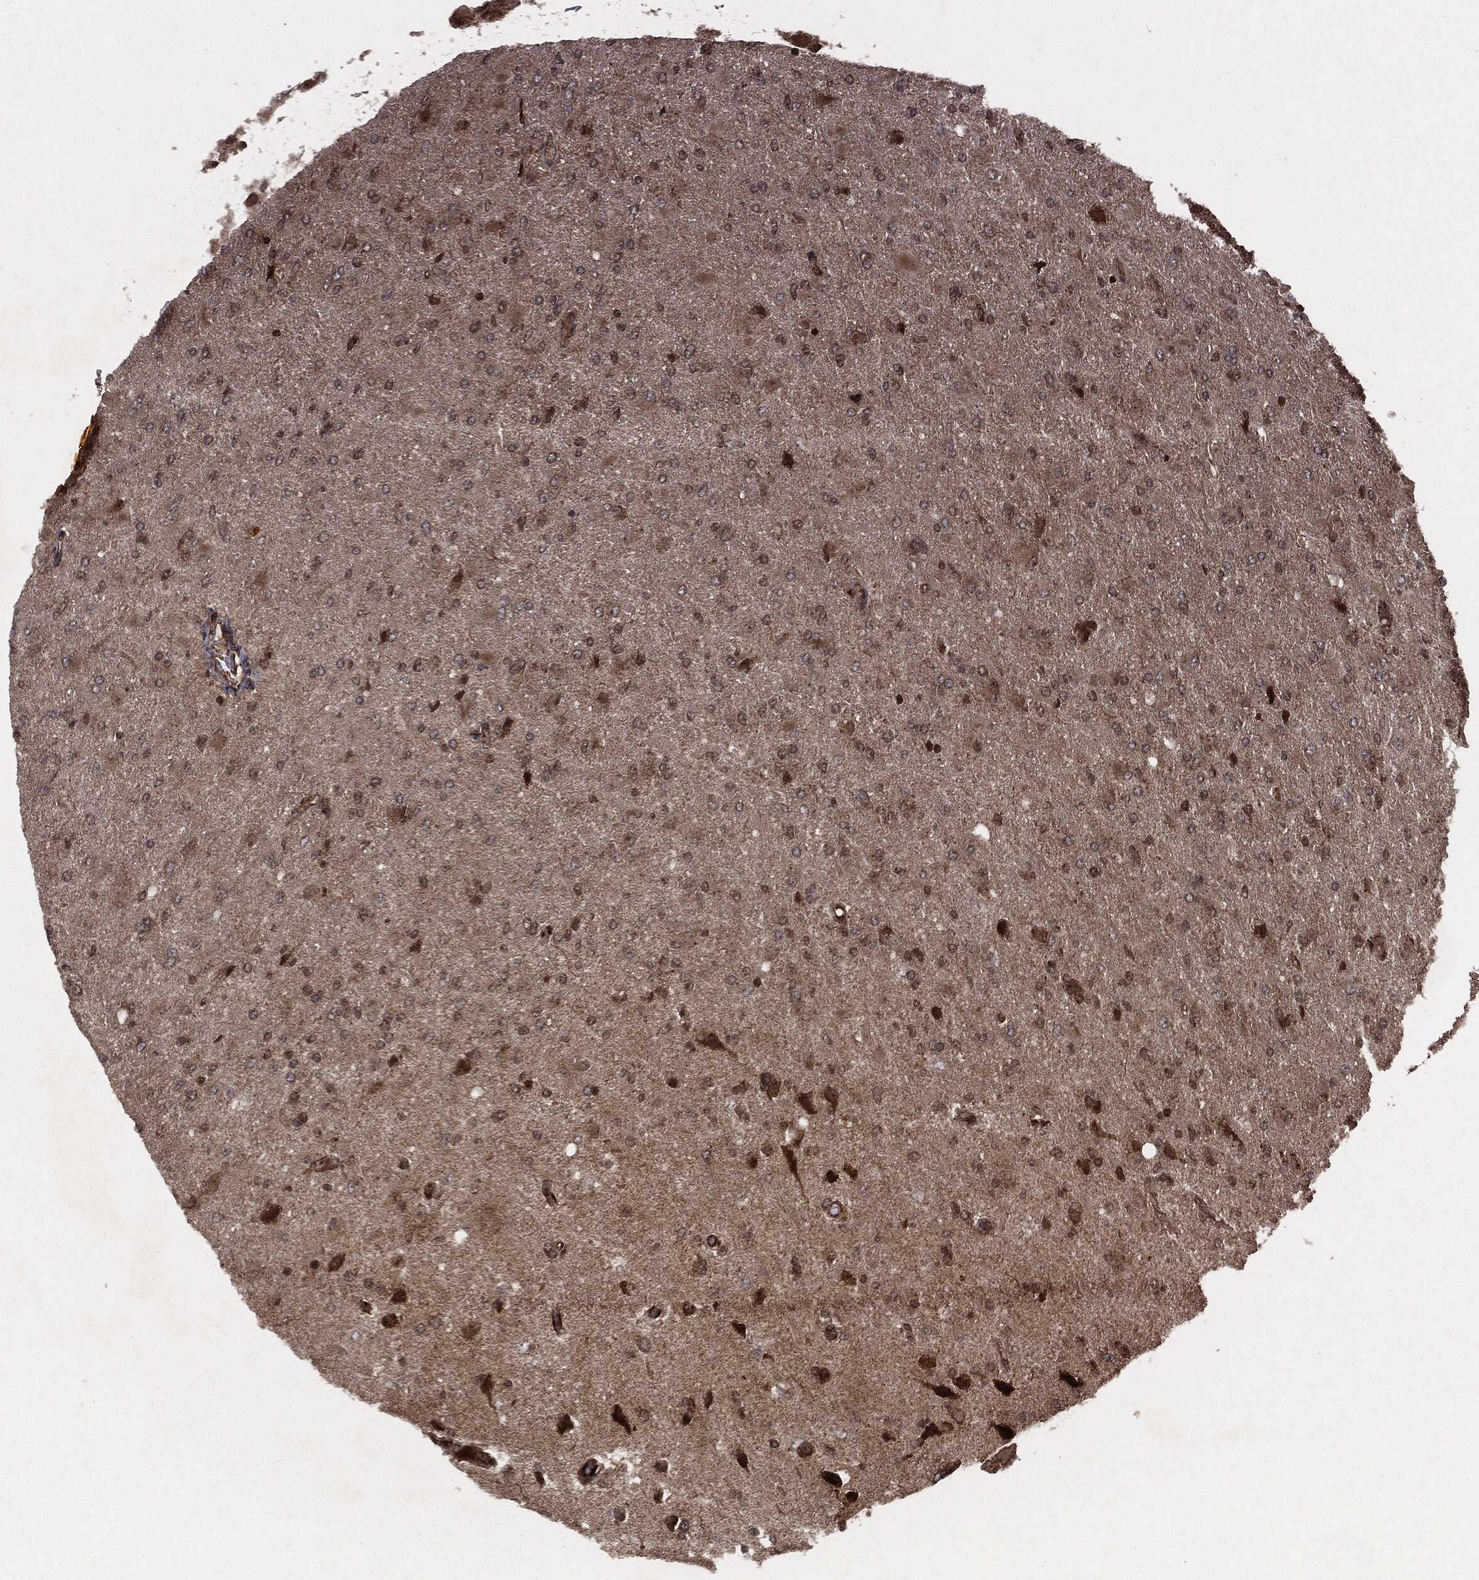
{"staining": {"intensity": "strong", "quantity": "25%-75%", "location": "cytoplasmic/membranous,nuclear"}, "tissue": "glioma", "cell_type": "Tumor cells", "image_type": "cancer", "snomed": [{"axis": "morphology", "description": "Glioma, malignant, High grade"}, {"axis": "topography", "description": "Cerebral cortex"}], "caption": "The image demonstrates immunohistochemical staining of glioma. There is strong cytoplasmic/membranous and nuclear positivity is seen in approximately 25%-75% of tumor cells. Immunohistochemistry (ihc) stains the protein of interest in brown and the nuclei are stained blue.", "gene": "CARD6", "patient": {"sex": "female", "age": 36}}